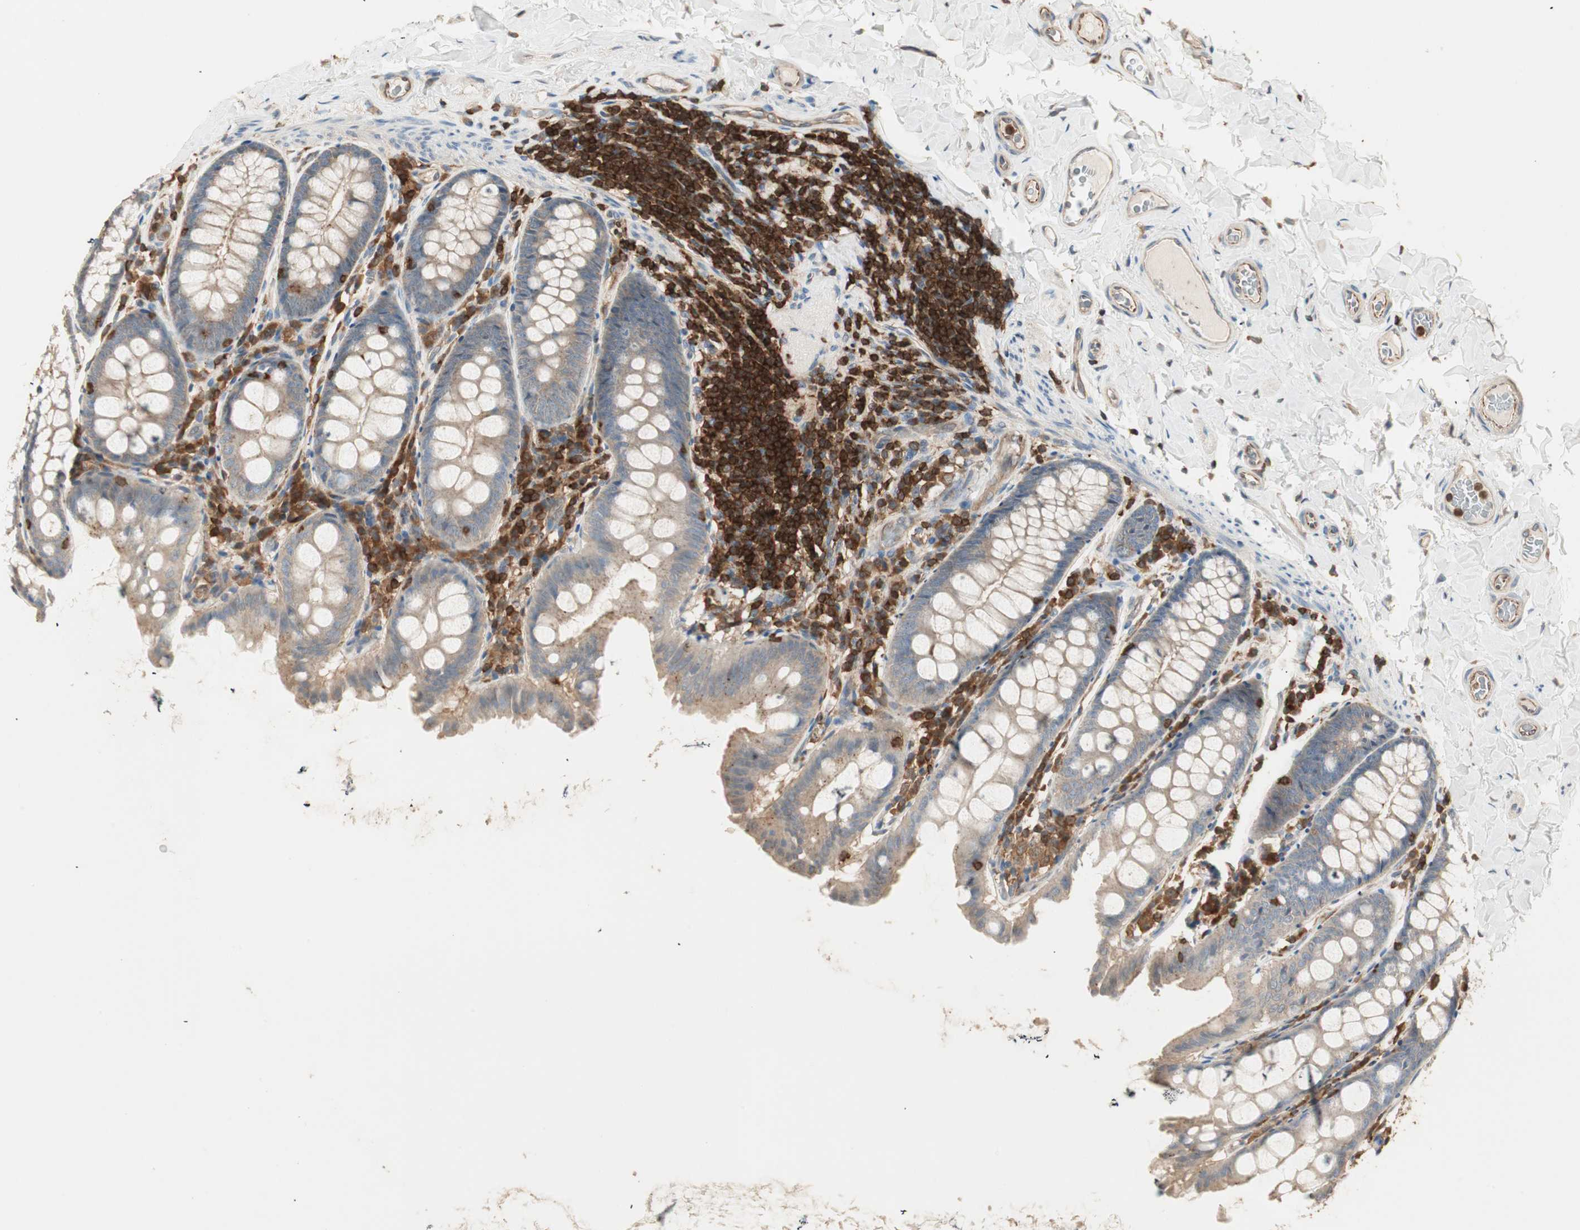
{"staining": {"intensity": "weak", "quantity": ">75%", "location": "cytoplasmic/membranous"}, "tissue": "colon", "cell_type": "Endothelial cells", "image_type": "normal", "snomed": [{"axis": "morphology", "description": "Normal tissue, NOS"}, {"axis": "topography", "description": "Colon"}], "caption": "A low amount of weak cytoplasmic/membranous staining is appreciated in about >75% of endothelial cells in benign colon.", "gene": "CRLF3", "patient": {"sex": "female", "age": 61}}